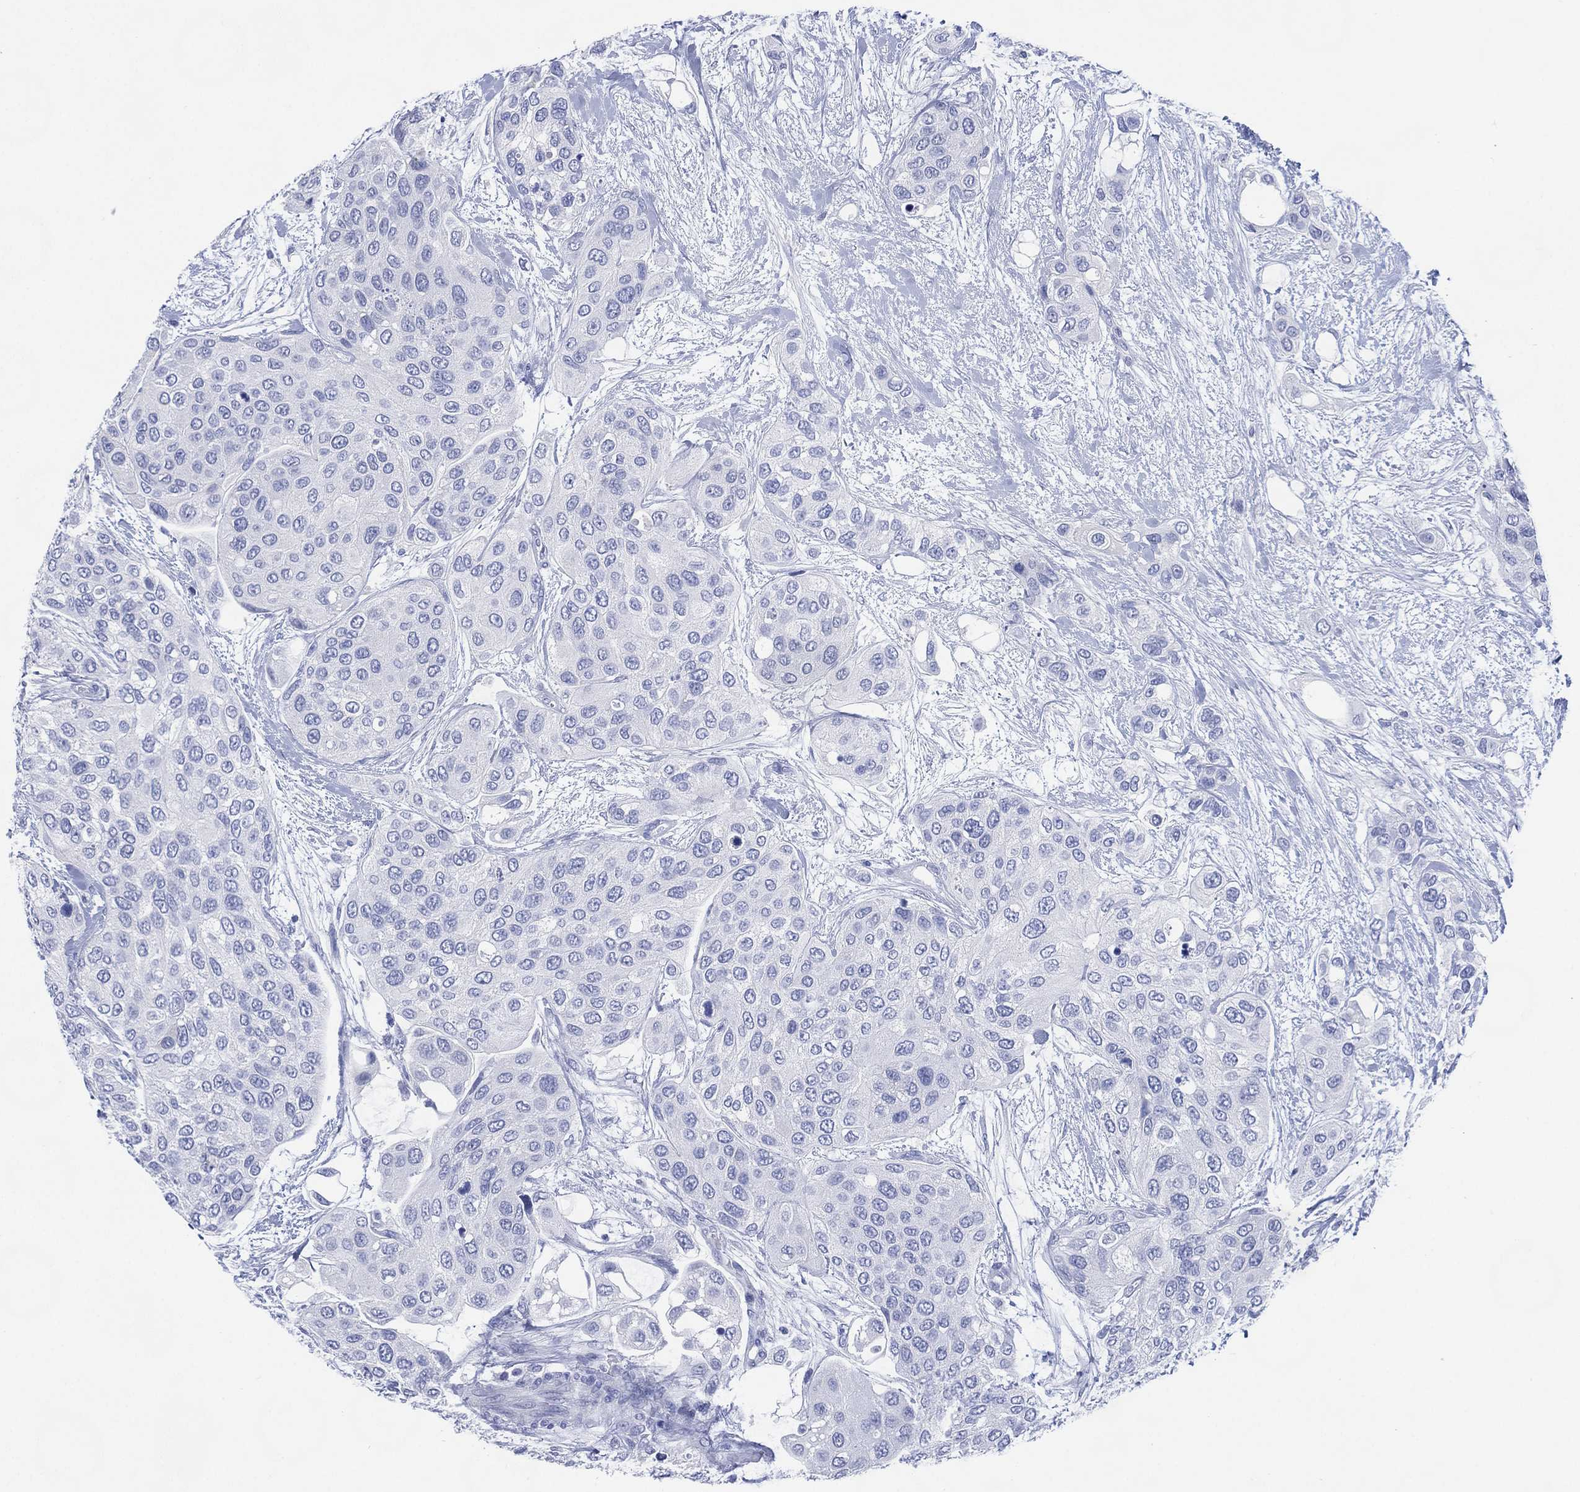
{"staining": {"intensity": "negative", "quantity": "none", "location": "none"}, "tissue": "urothelial cancer", "cell_type": "Tumor cells", "image_type": "cancer", "snomed": [{"axis": "morphology", "description": "Urothelial carcinoma, High grade"}, {"axis": "topography", "description": "Urinary bladder"}], "caption": "Protein analysis of urothelial cancer reveals no significant expression in tumor cells. (DAB (3,3'-diaminobenzidine) immunohistochemistry, high magnification).", "gene": "TMEM247", "patient": {"sex": "male", "age": 77}}